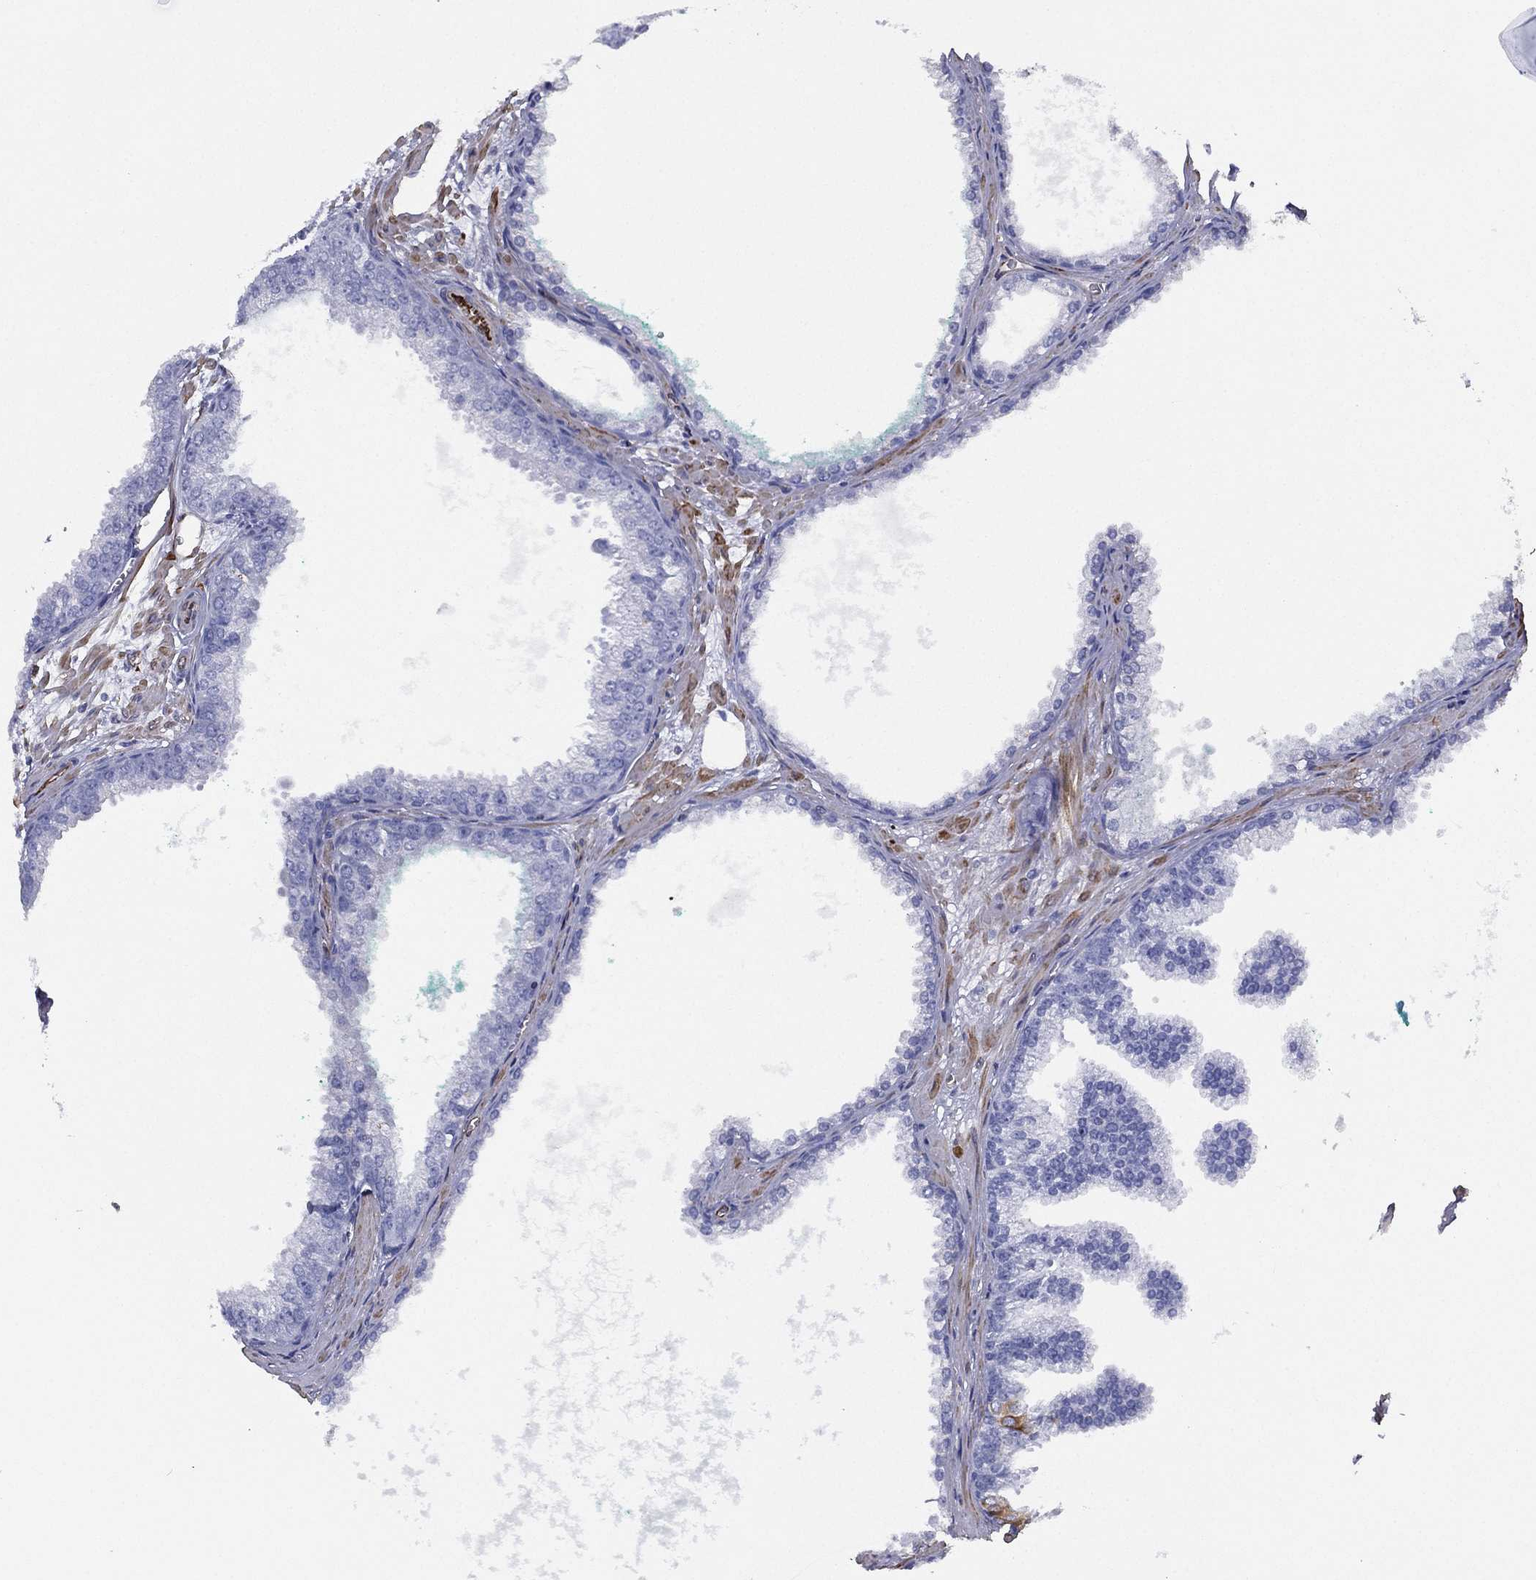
{"staining": {"intensity": "negative", "quantity": "none", "location": "none"}, "tissue": "prostate cancer", "cell_type": "Tumor cells", "image_type": "cancer", "snomed": [{"axis": "morphology", "description": "Adenocarcinoma, NOS"}, {"axis": "topography", "description": "Prostate"}], "caption": "IHC micrograph of neoplastic tissue: prostate cancer (adenocarcinoma) stained with DAB (3,3'-diaminobenzidine) shows no significant protein staining in tumor cells.", "gene": "MAS1", "patient": {"sex": "male", "age": 67}}